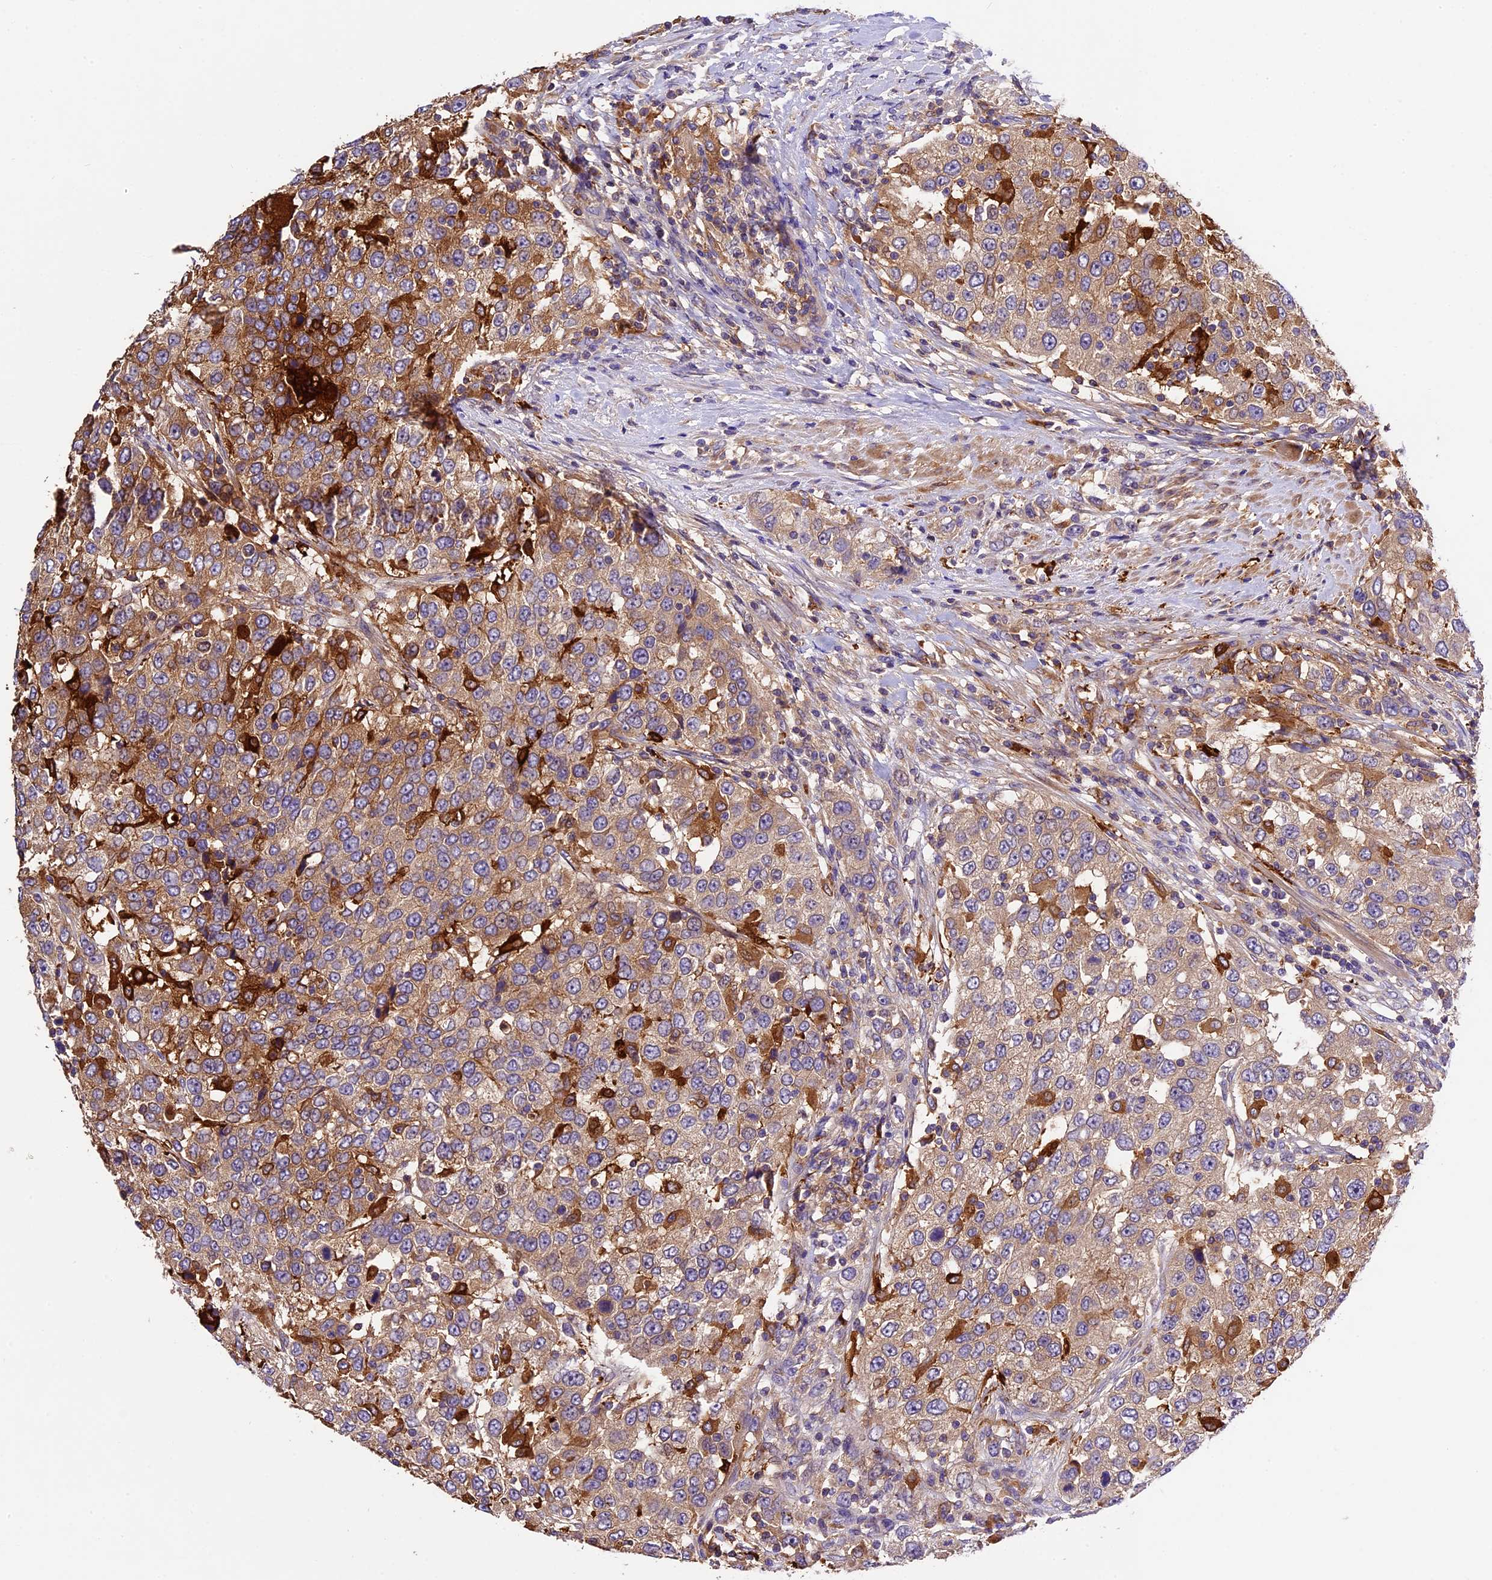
{"staining": {"intensity": "moderate", "quantity": "25%-75%", "location": "cytoplasmic/membranous"}, "tissue": "urothelial cancer", "cell_type": "Tumor cells", "image_type": "cancer", "snomed": [{"axis": "morphology", "description": "Urothelial carcinoma, High grade"}, {"axis": "topography", "description": "Urinary bladder"}], "caption": "Immunohistochemistry (IHC) micrograph of neoplastic tissue: human urothelial cancer stained using immunohistochemistry (IHC) demonstrates medium levels of moderate protein expression localized specifically in the cytoplasmic/membranous of tumor cells, appearing as a cytoplasmic/membranous brown color.", "gene": "CILP2", "patient": {"sex": "female", "age": 80}}